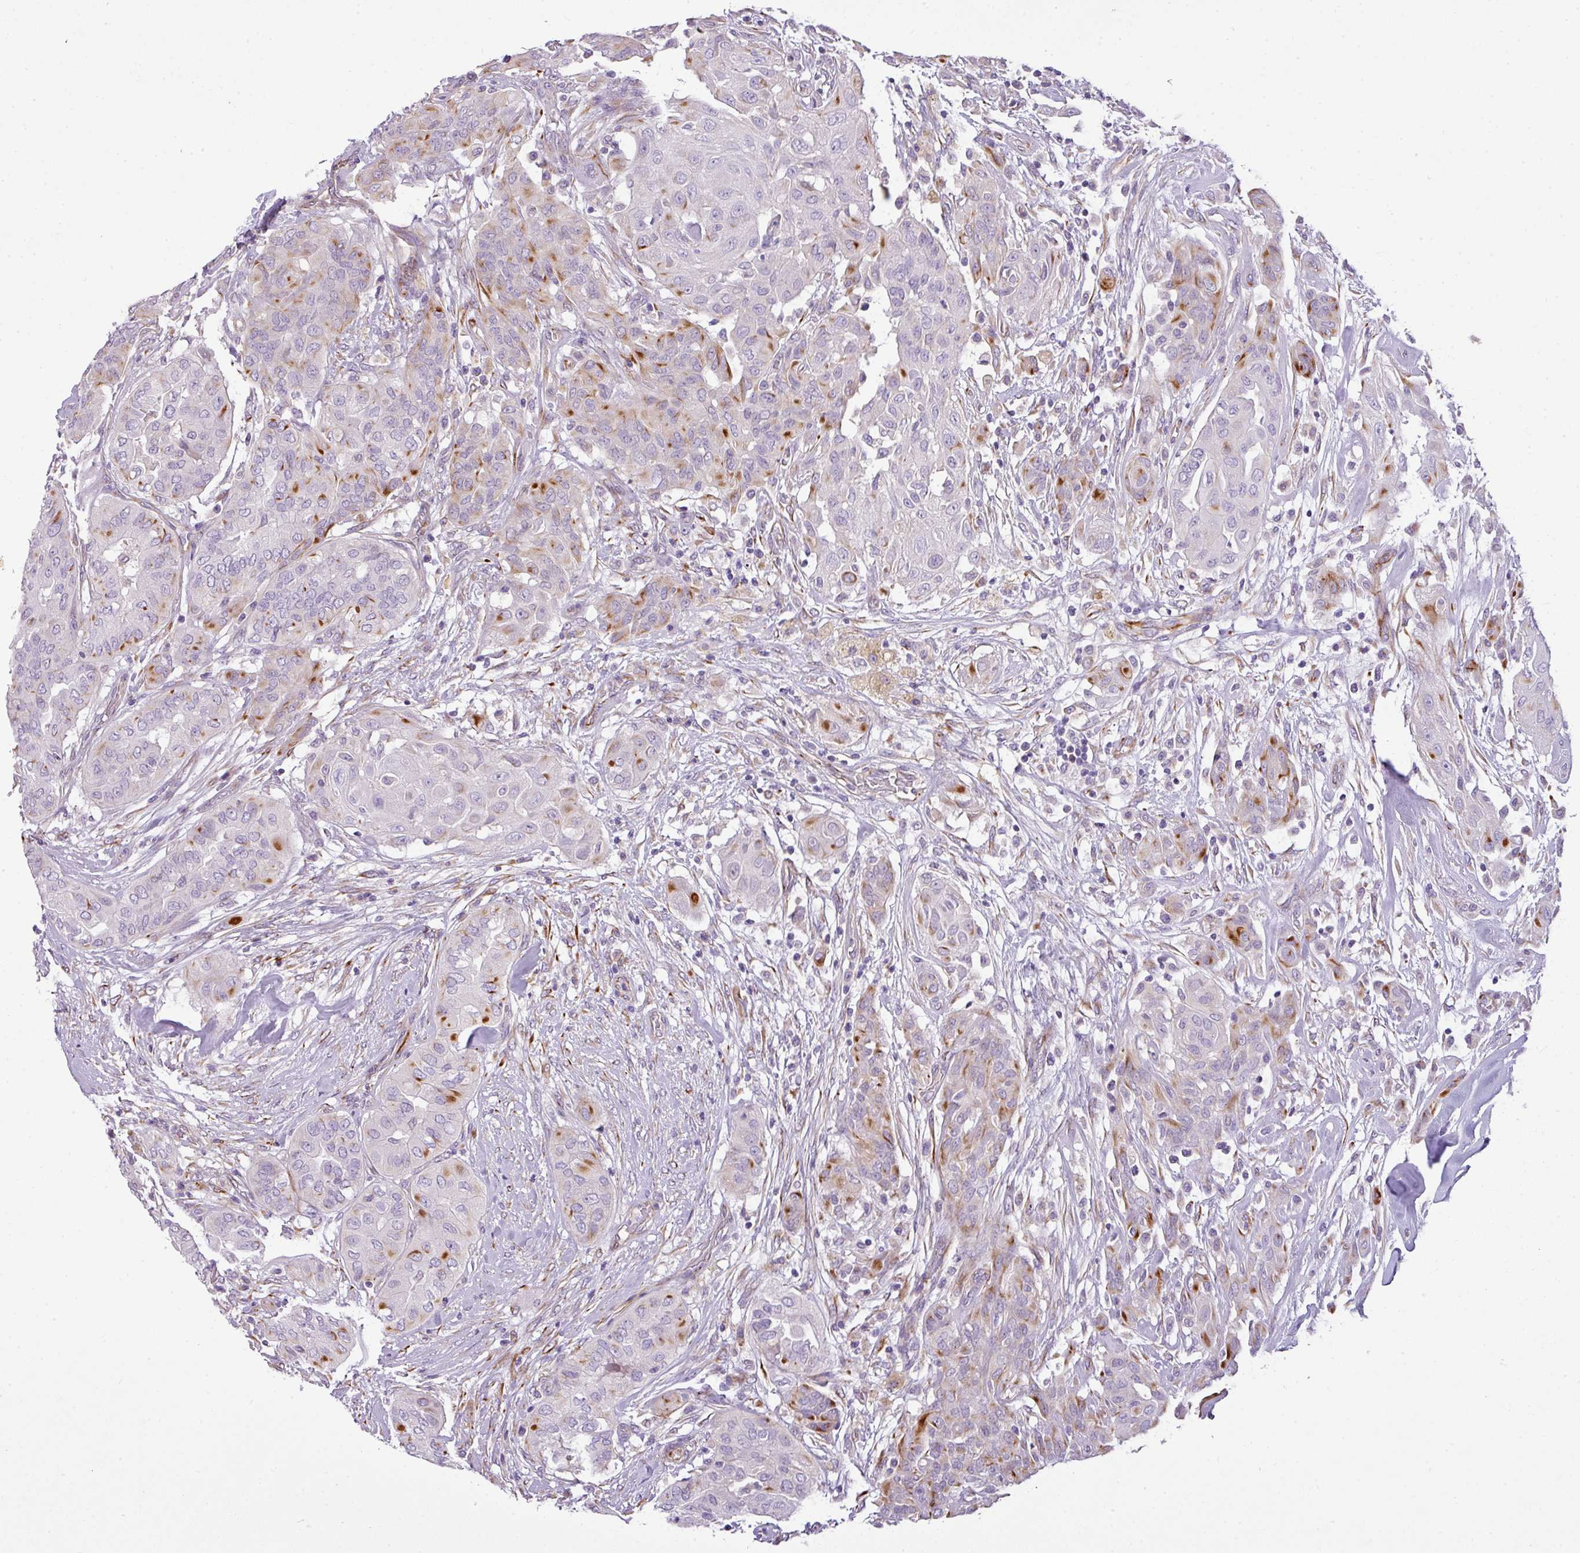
{"staining": {"intensity": "moderate", "quantity": "<25%", "location": "cytoplasmic/membranous"}, "tissue": "thyroid cancer", "cell_type": "Tumor cells", "image_type": "cancer", "snomed": [{"axis": "morphology", "description": "Papillary adenocarcinoma, NOS"}, {"axis": "topography", "description": "Thyroid gland"}], "caption": "Thyroid papillary adenocarcinoma stained for a protein demonstrates moderate cytoplasmic/membranous positivity in tumor cells.", "gene": "ENSG00000273748", "patient": {"sex": "female", "age": 59}}